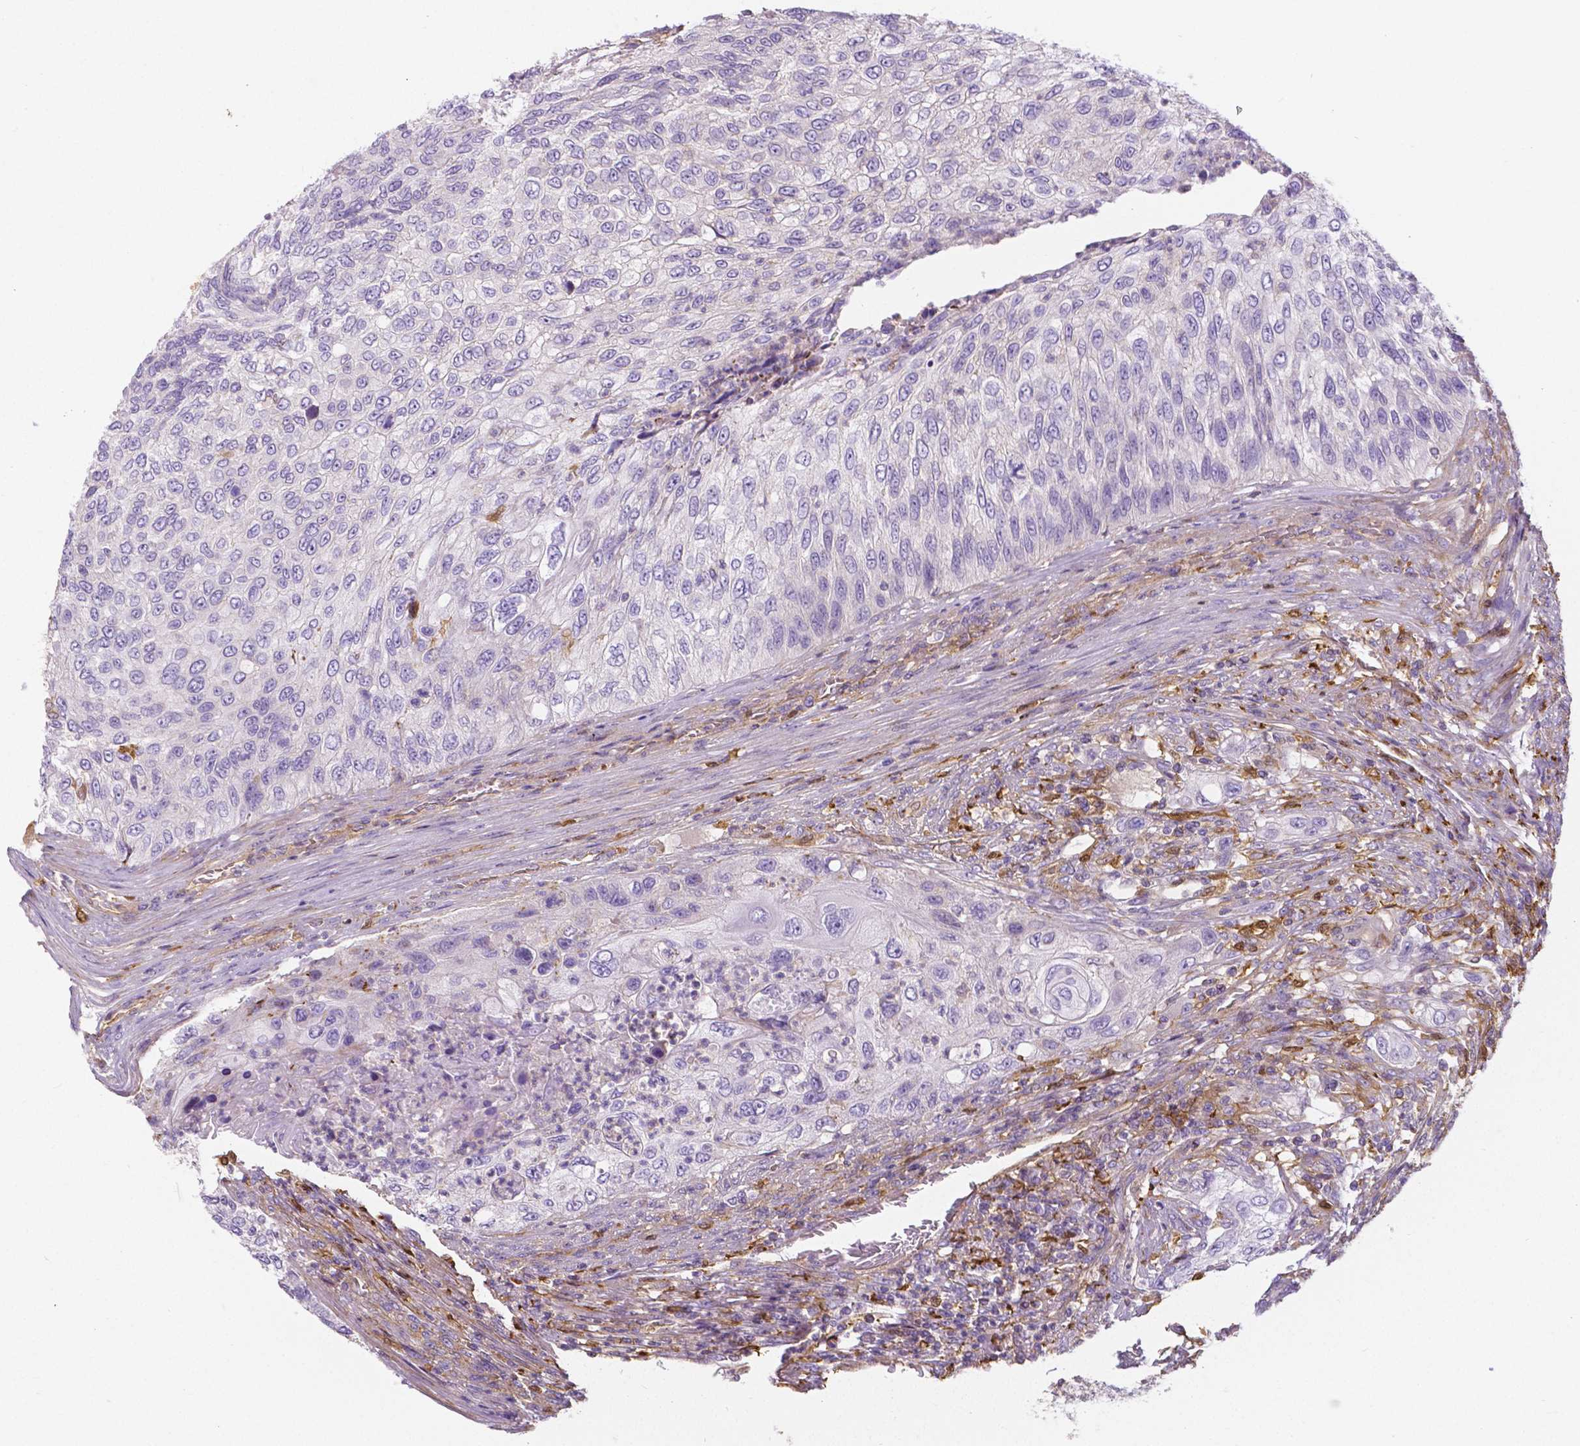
{"staining": {"intensity": "negative", "quantity": "none", "location": "none"}, "tissue": "urothelial cancer", "cell_type": "Tumor cells", "image_type": "cancer", "snomed": [{"axis": "morphology", "description": "Urothelial carcinoma, High grade"}, {"axis": "topography", "description": "Urinary bladder"}], "caption": "Tumor cells are negative for protein expression in human urothelial carcinoma (high-grade). The staining was performed using DAB (3,3'-diaminobenzidine) to visualize the protein expression in brown, while the nuclei were stained in blue with hematoxylin (Magnification: 20x).", "gene": "CRMP1", "patient": {"sex": "female", "age": 60}}